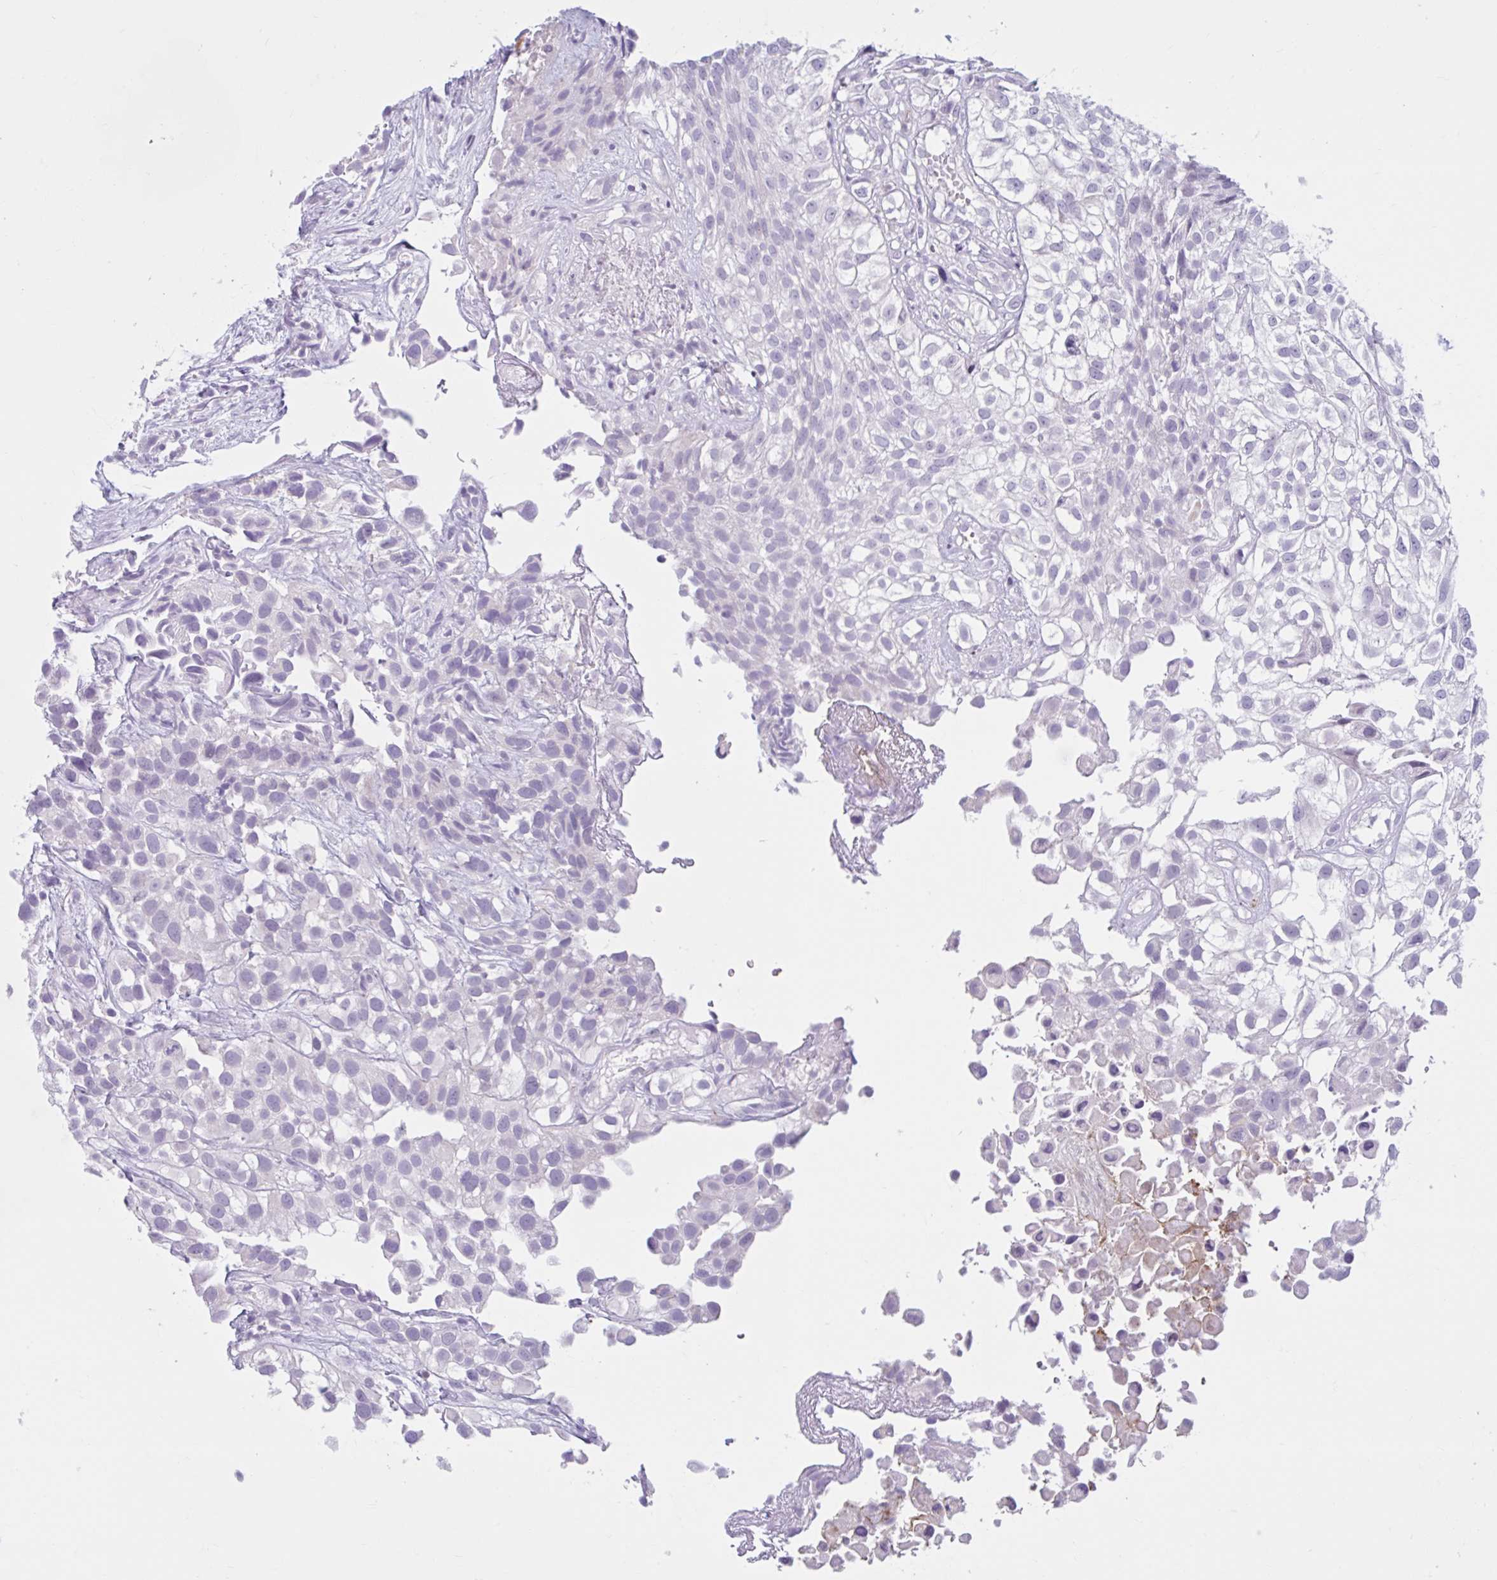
{"staining": {"intensity": "negative", "quantity": "none", "location": "none"}, "tissue": "urothelial cancer", "cell_type": "Tumor cells", "image_type": "cancer", "snomed": [{"axis": "morphology", "description": "Urothelial carcinoma, High grade"}, {"axis": "topography", "description": "Urinary bladder"}], "caption": "An immunohistochemistry (IHC) histopathology image of high-grade urothelial carcinoma is shown. There is no staining in tumor cells of high-grade urothelial carcinoma.", "gene": "CEP120", "patient": {"sex": "male", "age": 56}}